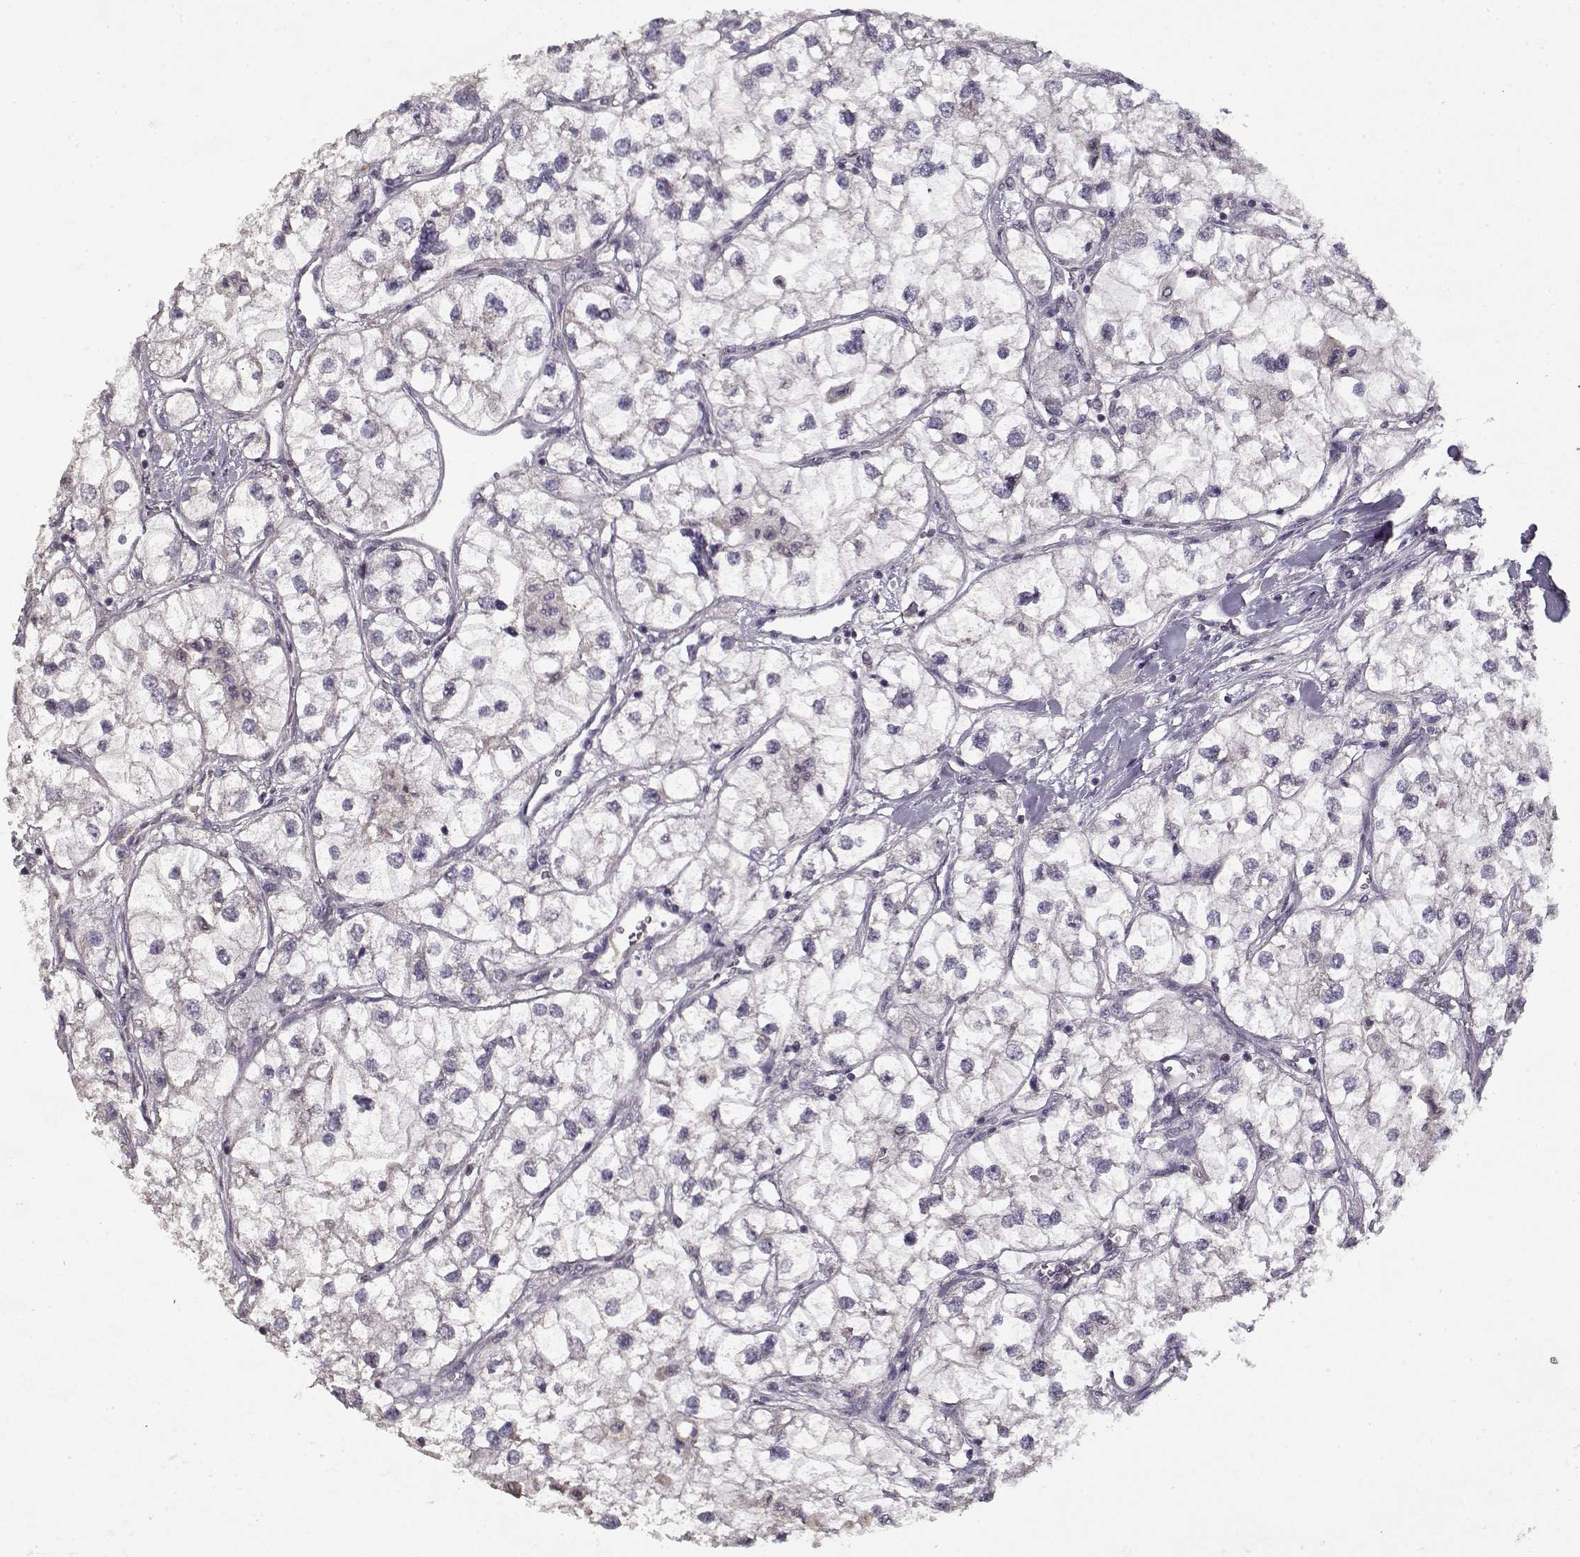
{"staining": {"intensity": "negative", "quantity": "none", "location": "none"}, "tissue": "renal cancer", "cell_type": "Tumor cells", "image_type": "cancer", "snomed": [{"axis": "morphology", "description": "Adenocarcinoma, NOS"}, {"axis": "topography", "description": "Kidney"}], "caption": "Photomicrograph shows no protein expression in tumor cells of renal cancer (adenocarcinoma) tissue.", "gene": "LAMA2", "patient": {"sex": "male", "age": 59}}